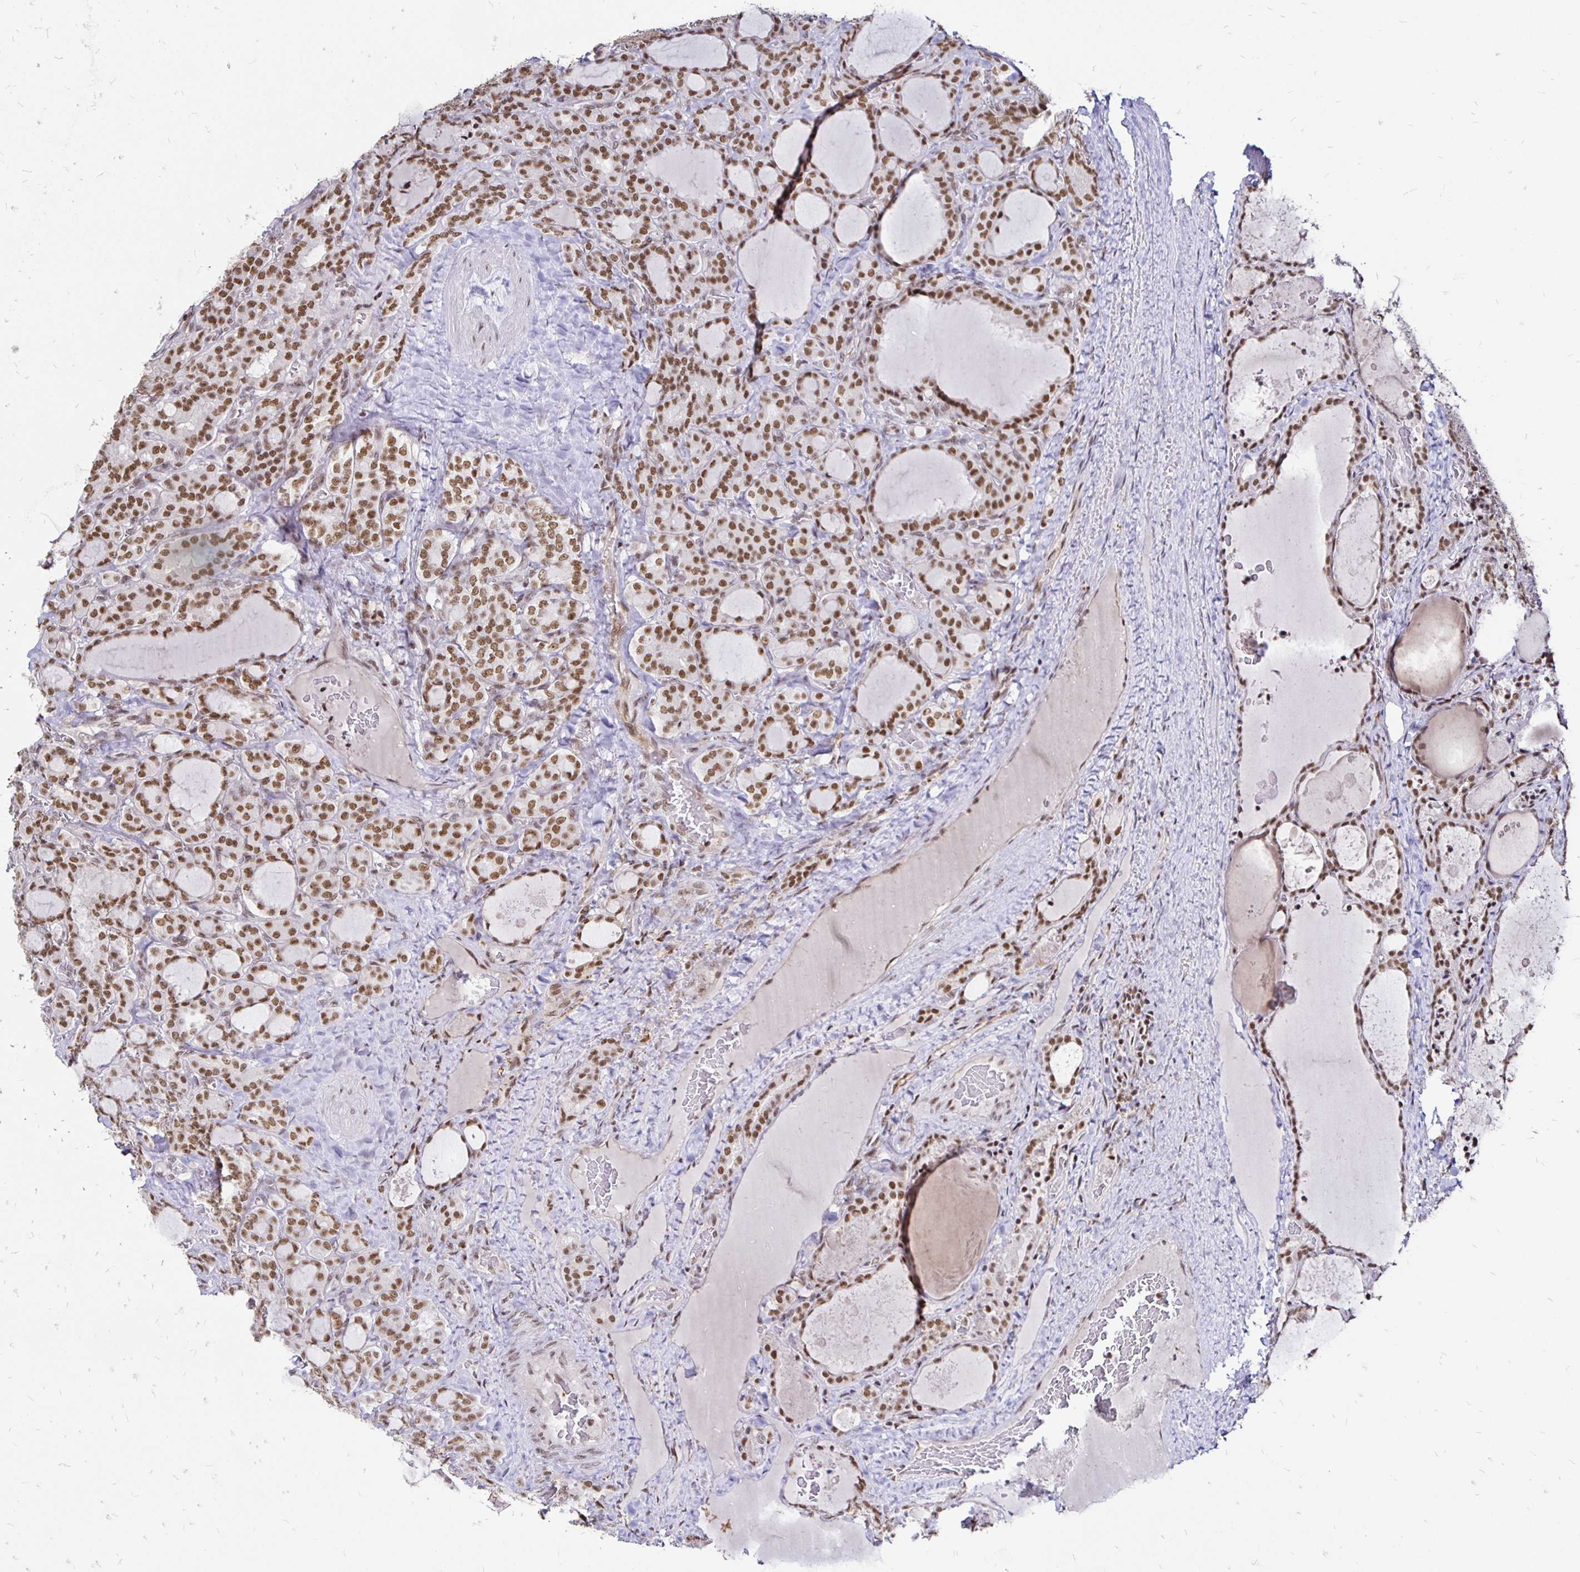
{"staining": {"intensity": "strong", "quantity": ">75%", "location": "nuclear"}, "tissue": "thyroid cancer", "cell_type": "Tumor cells", "image_type": "cancer", "snomed": [{"axis": "morphology", "description": "Normal tissue, NOS"}, {"axis": "morphology", "description": "Follicular adenoma carcinoma, NOS"}, {"axis": "topography", "description": "Thyroid gland"}], "caption": "Immunohistochemistry (IHC) (DAB) staining of thyroid follicular adenoma carcinoma exhibits strong nuclear protein expression in approximately >75% of tumor cells.", "gene": "SIN3A", "patient": {"sex": "female", "age": 31}}